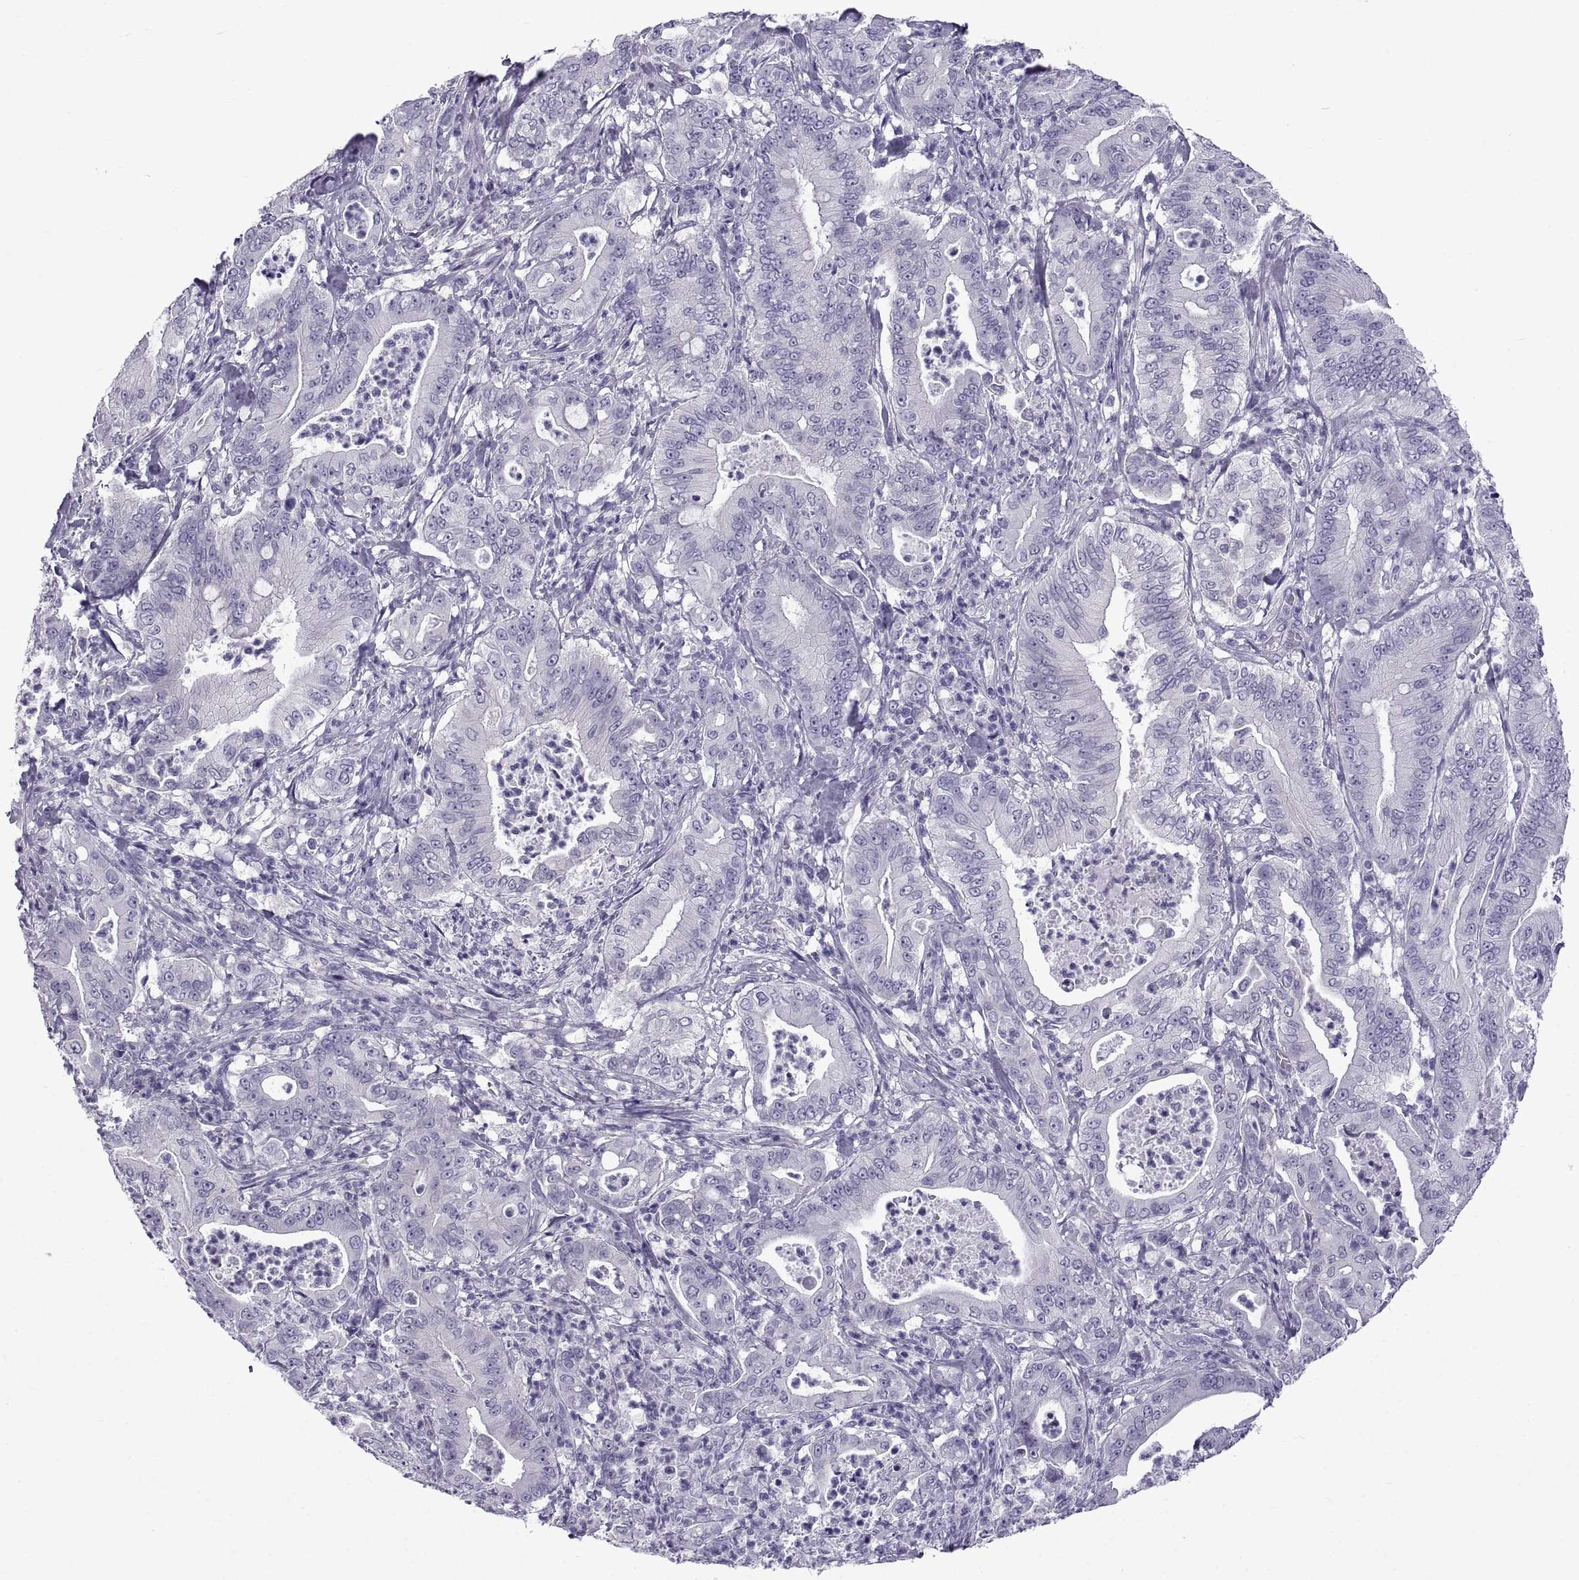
{"staining": {"intensity": "negative", "quantity": "none", "location": "none"}, "tissue": "pancreatic cancer", "cell_type": "Tumor cells", "image_type": "cancer", "snomed": [{"axis": "morphology", "description": "Adenocarcinoma, NOS"}, {"axis": "topography", "description": "Pancreas"}], "caption": "The micrograph shows no staining of tumor cells in pancreatic cancer (adenocarcinoma).", "gene": "SPDYE1", "patient": {"sex": "male", "age": 71}}